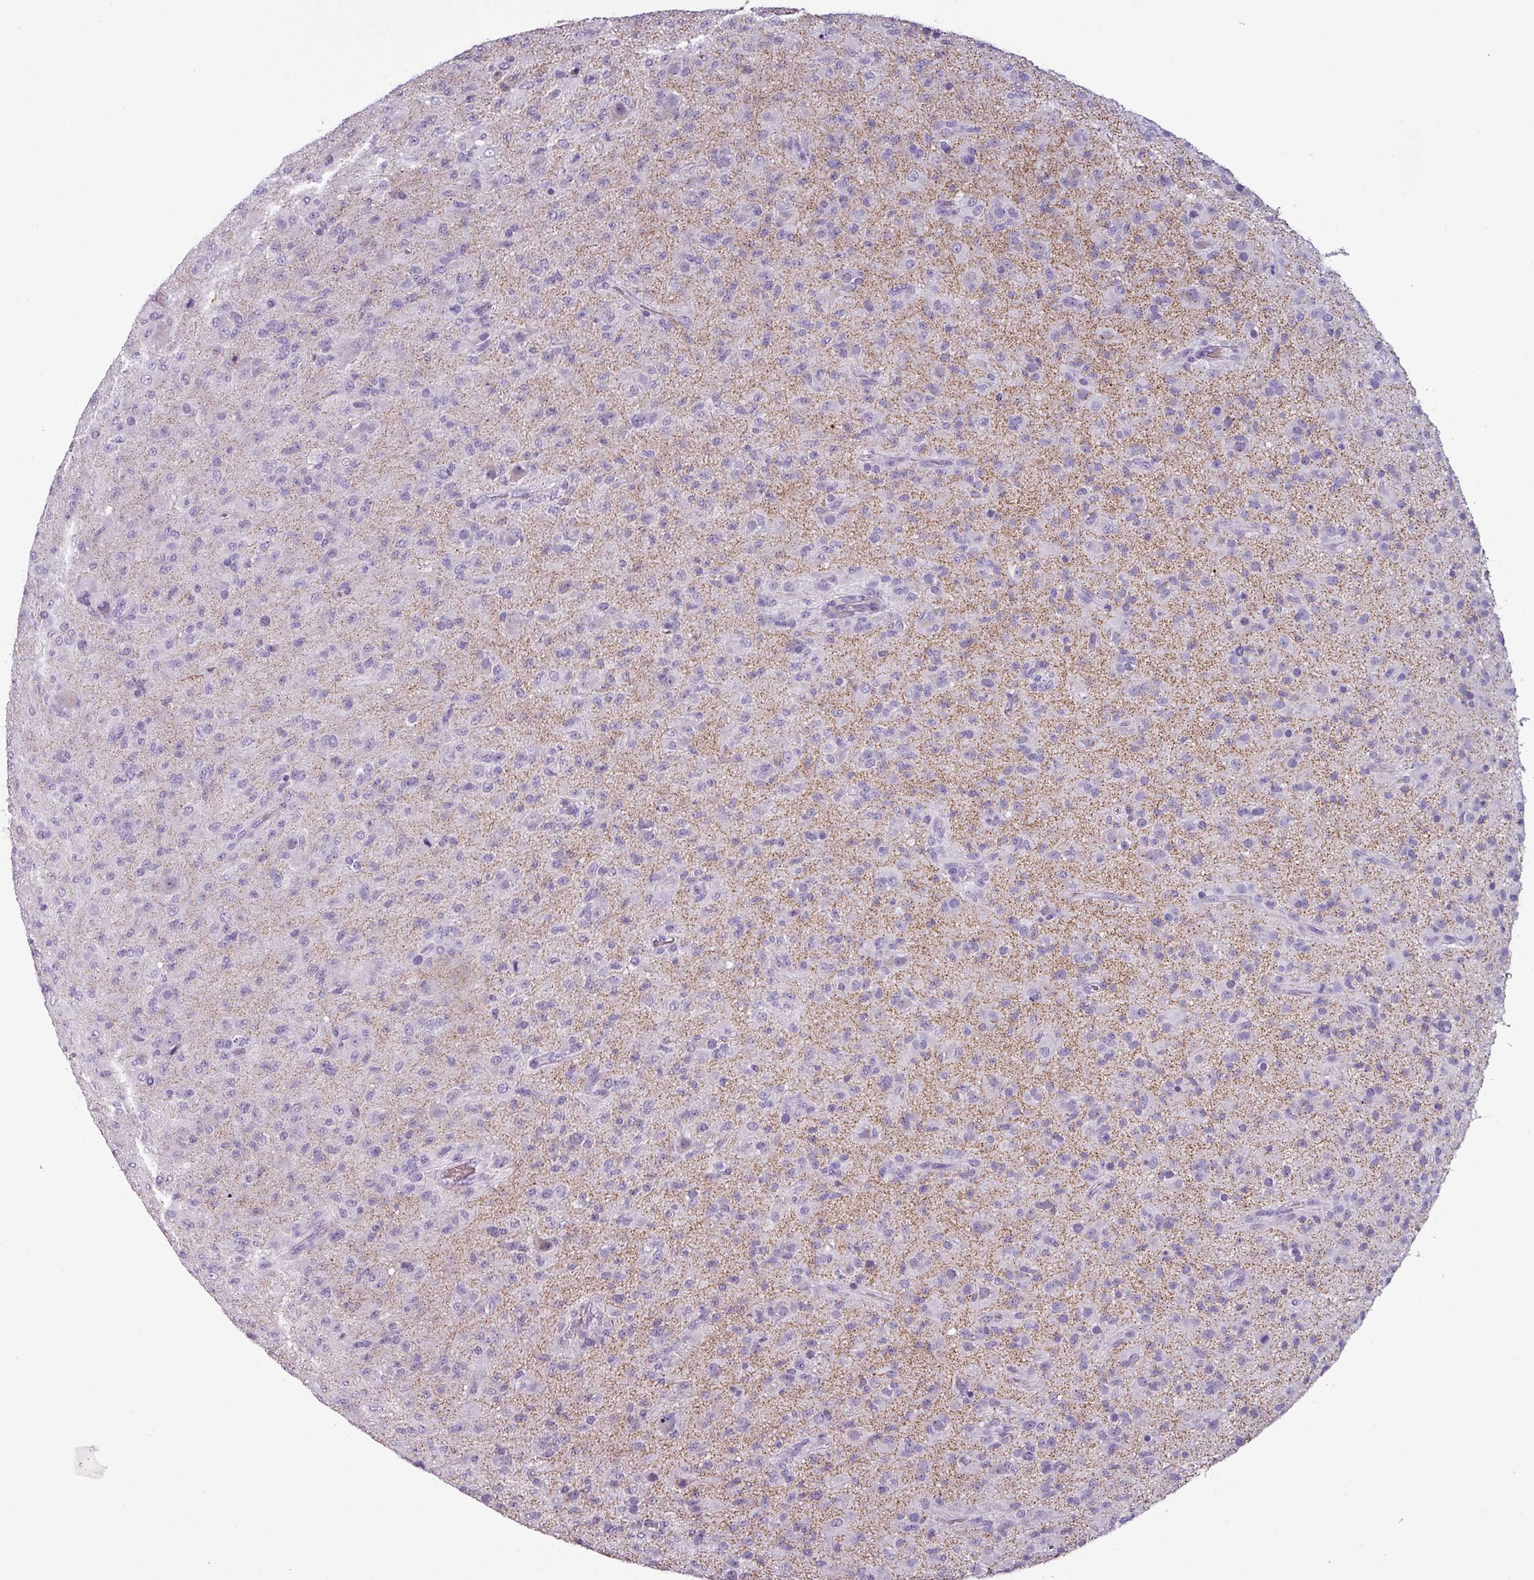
{"staining": {"intensity": "negative", "quantity": "none", "location": "none"}, "tissue": "glioma", "cell_type": "Tumor cells", "image_type": "cancer", "snomed": [{"axis": "morphology", "description": "Glioma, malignant, Low grade"}, {"axis": "topography", "description": "Brain"}], "caption": "Photomicrograph shows no protein positivity in tumor cells of glioma tissue.", "gene": "AREL1", "patient": {"sex": "male", "age": 65}}